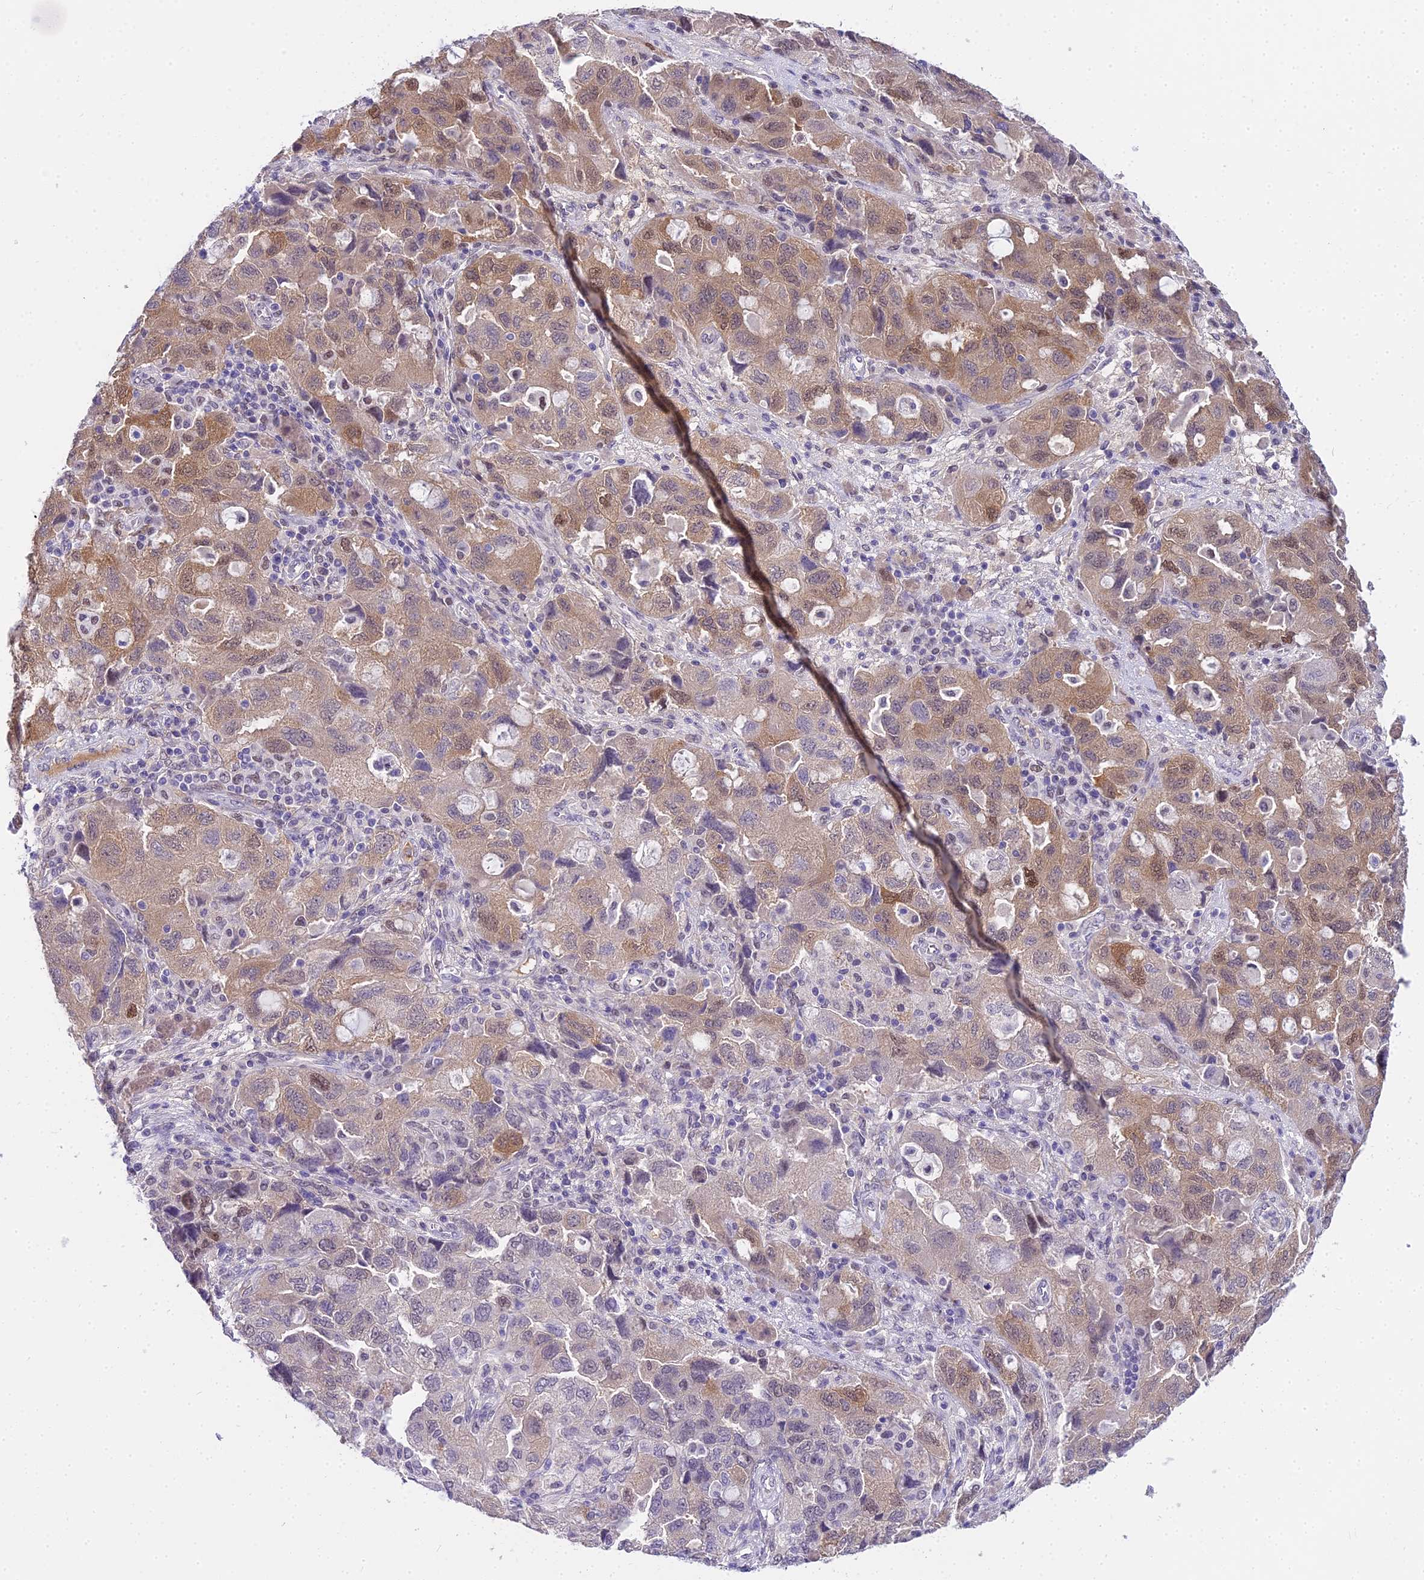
{"staining": {"intensity": "weak", "quantity": "25%-75%", "location": "cytoplasmic/membranous,nuclear"}, "tissue": "ovarian cancer", "cell_type": "Tumor cells", "image_type": "cancer", "snomed": [{"axis": "morphology", "description": "Carcinoma, NOS"}, {"axis": "morphology", "description": "Cystadenocarcinoma, serous, NOS"}, {"axis": "topography", "description": "Ovary"}], "caption": "Immunohistochemical staining of ovarian cancer displays weak cytoplasmic/membranous and nuclear protein positivity in about 25%-75% of tumor cells.", "gene": "MAT2A", "patient": {"sex": "female", "age": 69}}